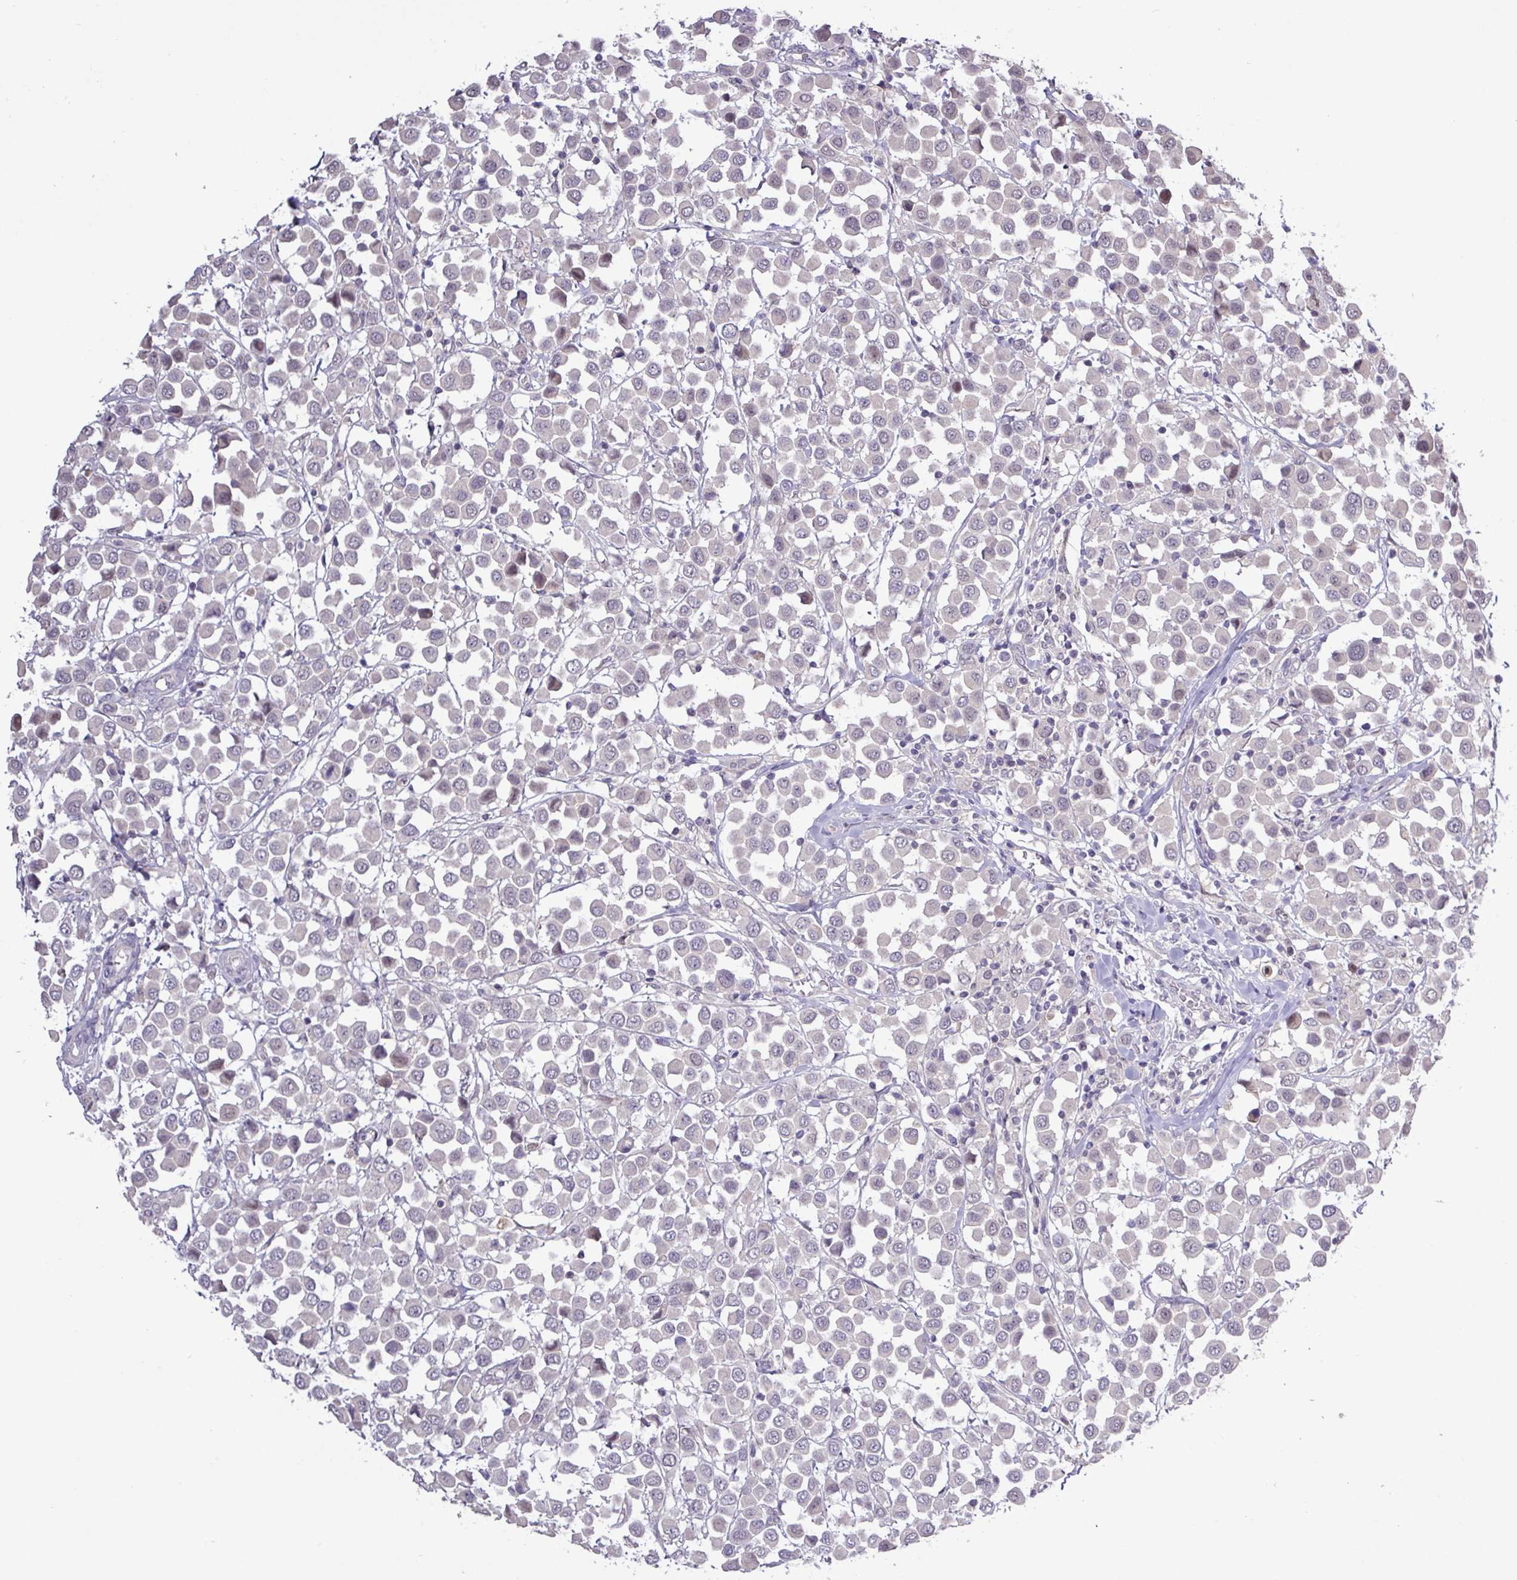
{"staining": {"intensity": "negative", "quantity": "none", "location": "none"}, "tissue": "breast cancer", "cell_type": "Tumor cells", "image_type": "cancer", "snomed": [{"axis": "morphology", "description": "Duct carcinoma"}, {"axis": "topography", "description": "Breast"}], "caption": "Intraductal carcinoma (breast) stained for a protein using IHC displays no positivity tumor cells.", "gene": "RIPPLY1", "patient": {"sex": "female", "age": 61}}